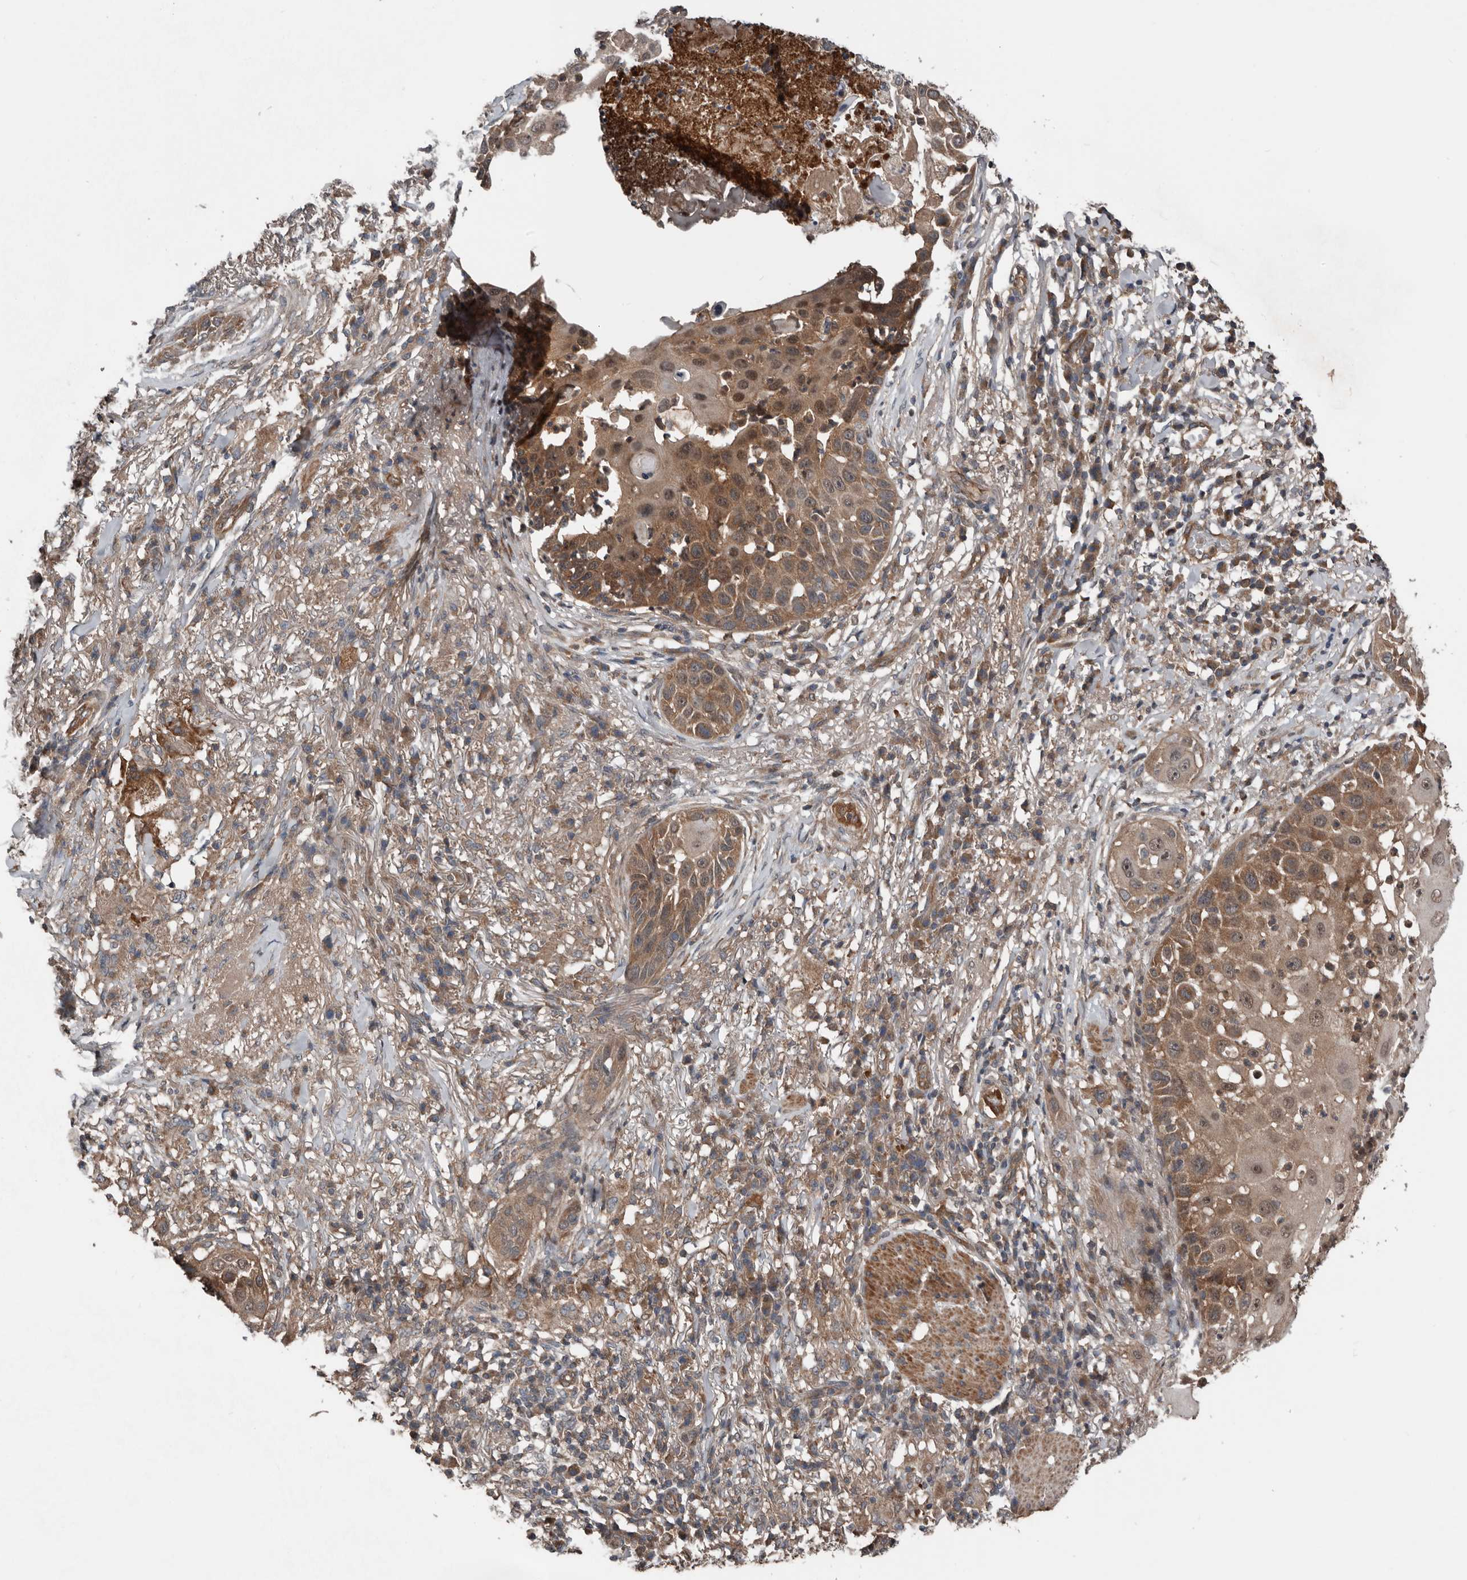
{"staining": {"intensity": "moderate", "quantity": ">75%", "location": "cytoplasmic/membranous,nuclear"}, "tissue": "skin cancer", "cell_type": "Tumor cells", "image_type": "cancer", "snomed": [{"axis": "morphology", "description": "Squamous cell carcinoma, NOS"}, {"axis": "topography", "description": "Skin"}], "caption": "High-magnification brightfield microscopy of squamous cell carcinoma (skin) stained with DAB (3,3'-diaminobenzidine) (brown) and counterstained with hematoxylin (blue). tumor cells exhibit moderate cytoplasmic/membranous and nuclear staining is appreciated in approximately>75% of cells.", "gene": "DNAJB4", "patient": {"sex": "female", "age": 44}}